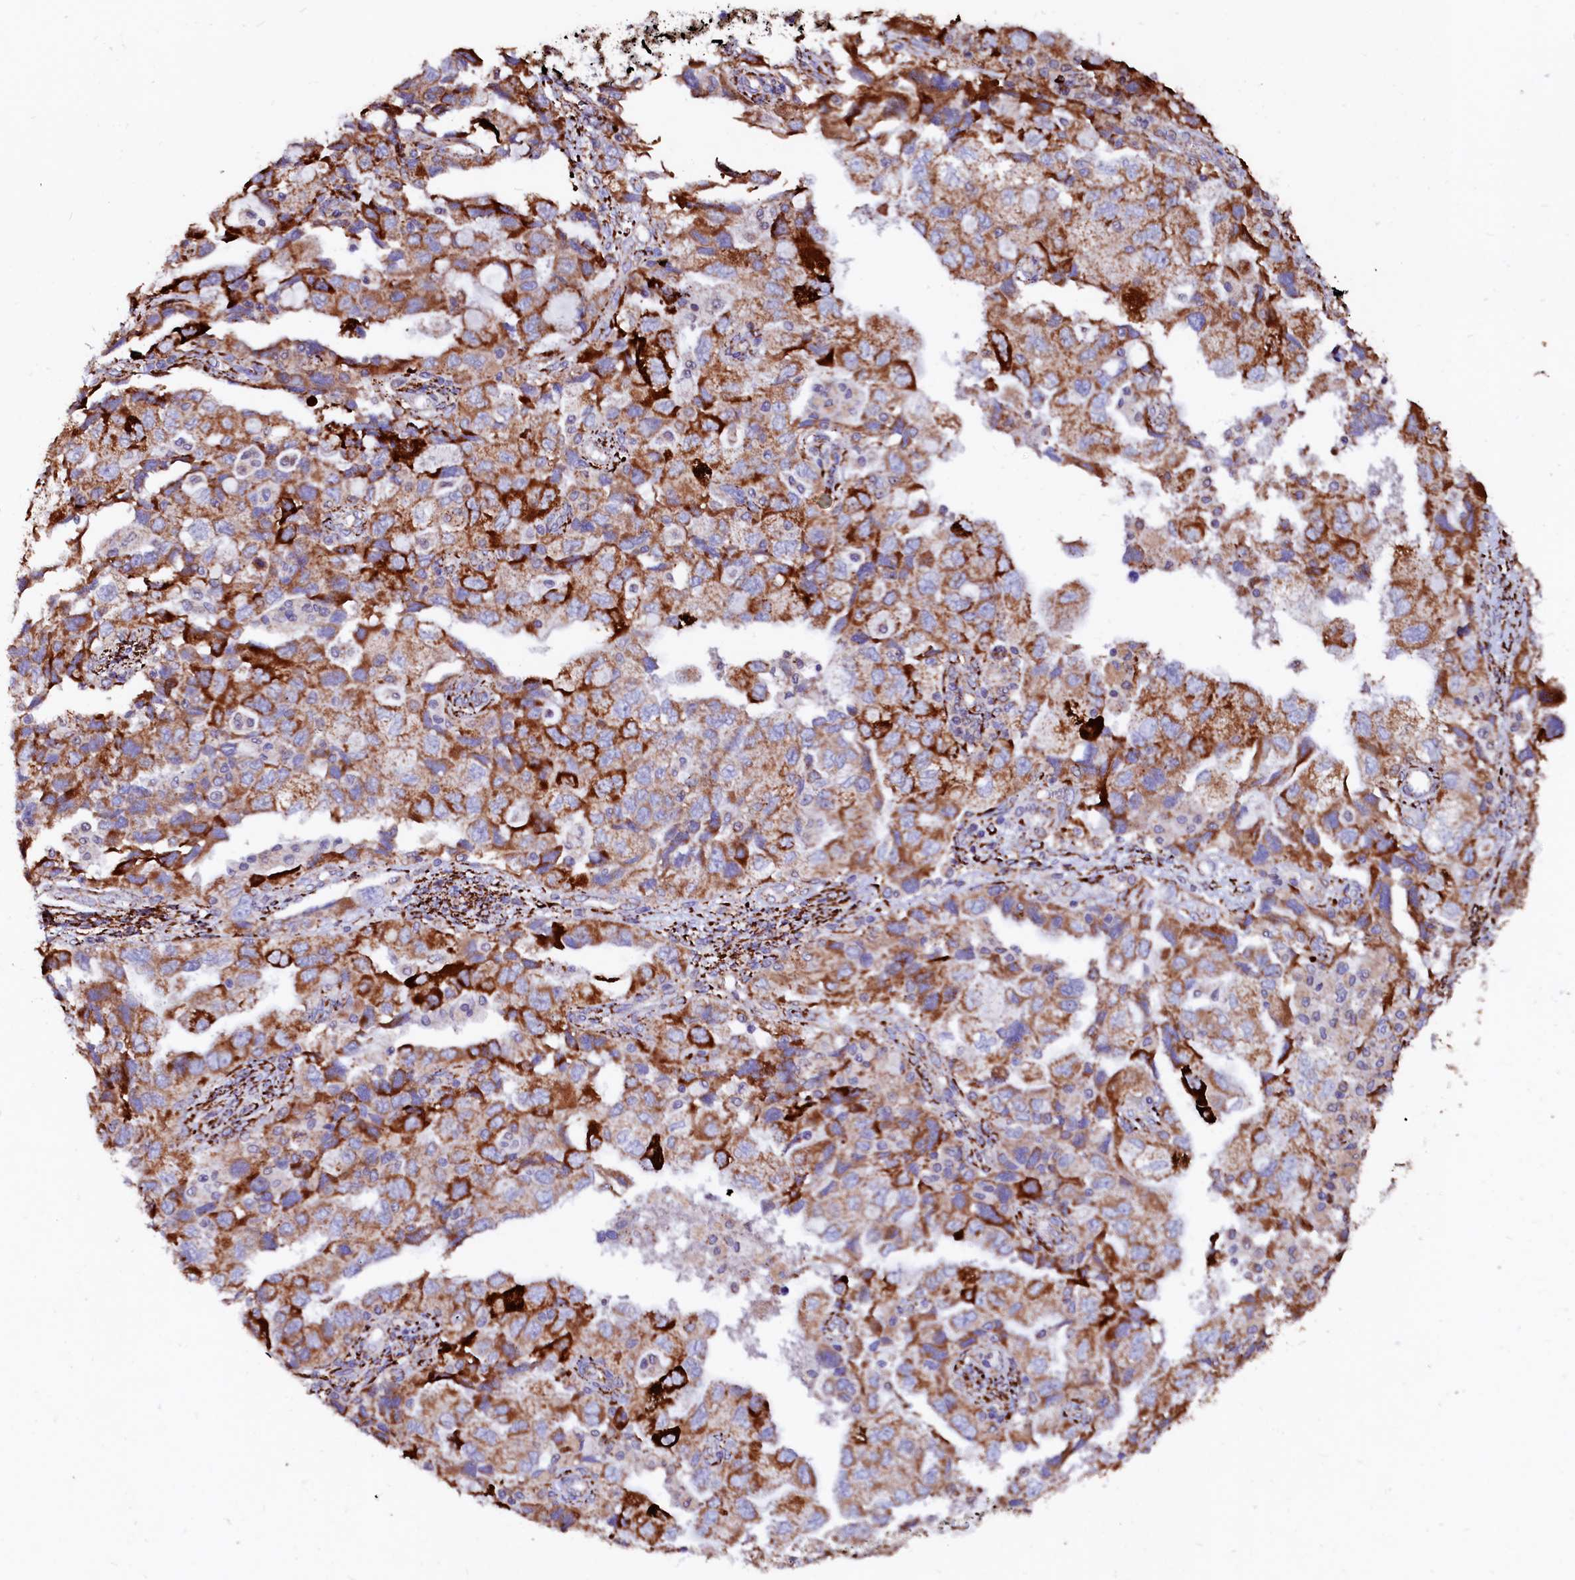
{"staining": {"intensity": "strong", "quantity": ">75%", "location": "cytoplasmic/membranous"}, "tissue": "ovarian cancer", "cell_type": "Tumor cells", "image_type": "cancer", "snomed": [{"axis": "morphology", "description": "Carcinoma, NOS"}, {"axis": "morphology", "description": "Cystadenocarcinoma, serous, NOS"}, {"axis": "topography", "description": "Ovary"}], "caption": "Brown immunohistochemical staining in serous cystadenocarcinoma (ovarian) shows strong cytoplasmic/membranous expression in approximately >75% of tumor cells.", "gene": "MAOB", "patient": {"sex": "female", "age": 69}}